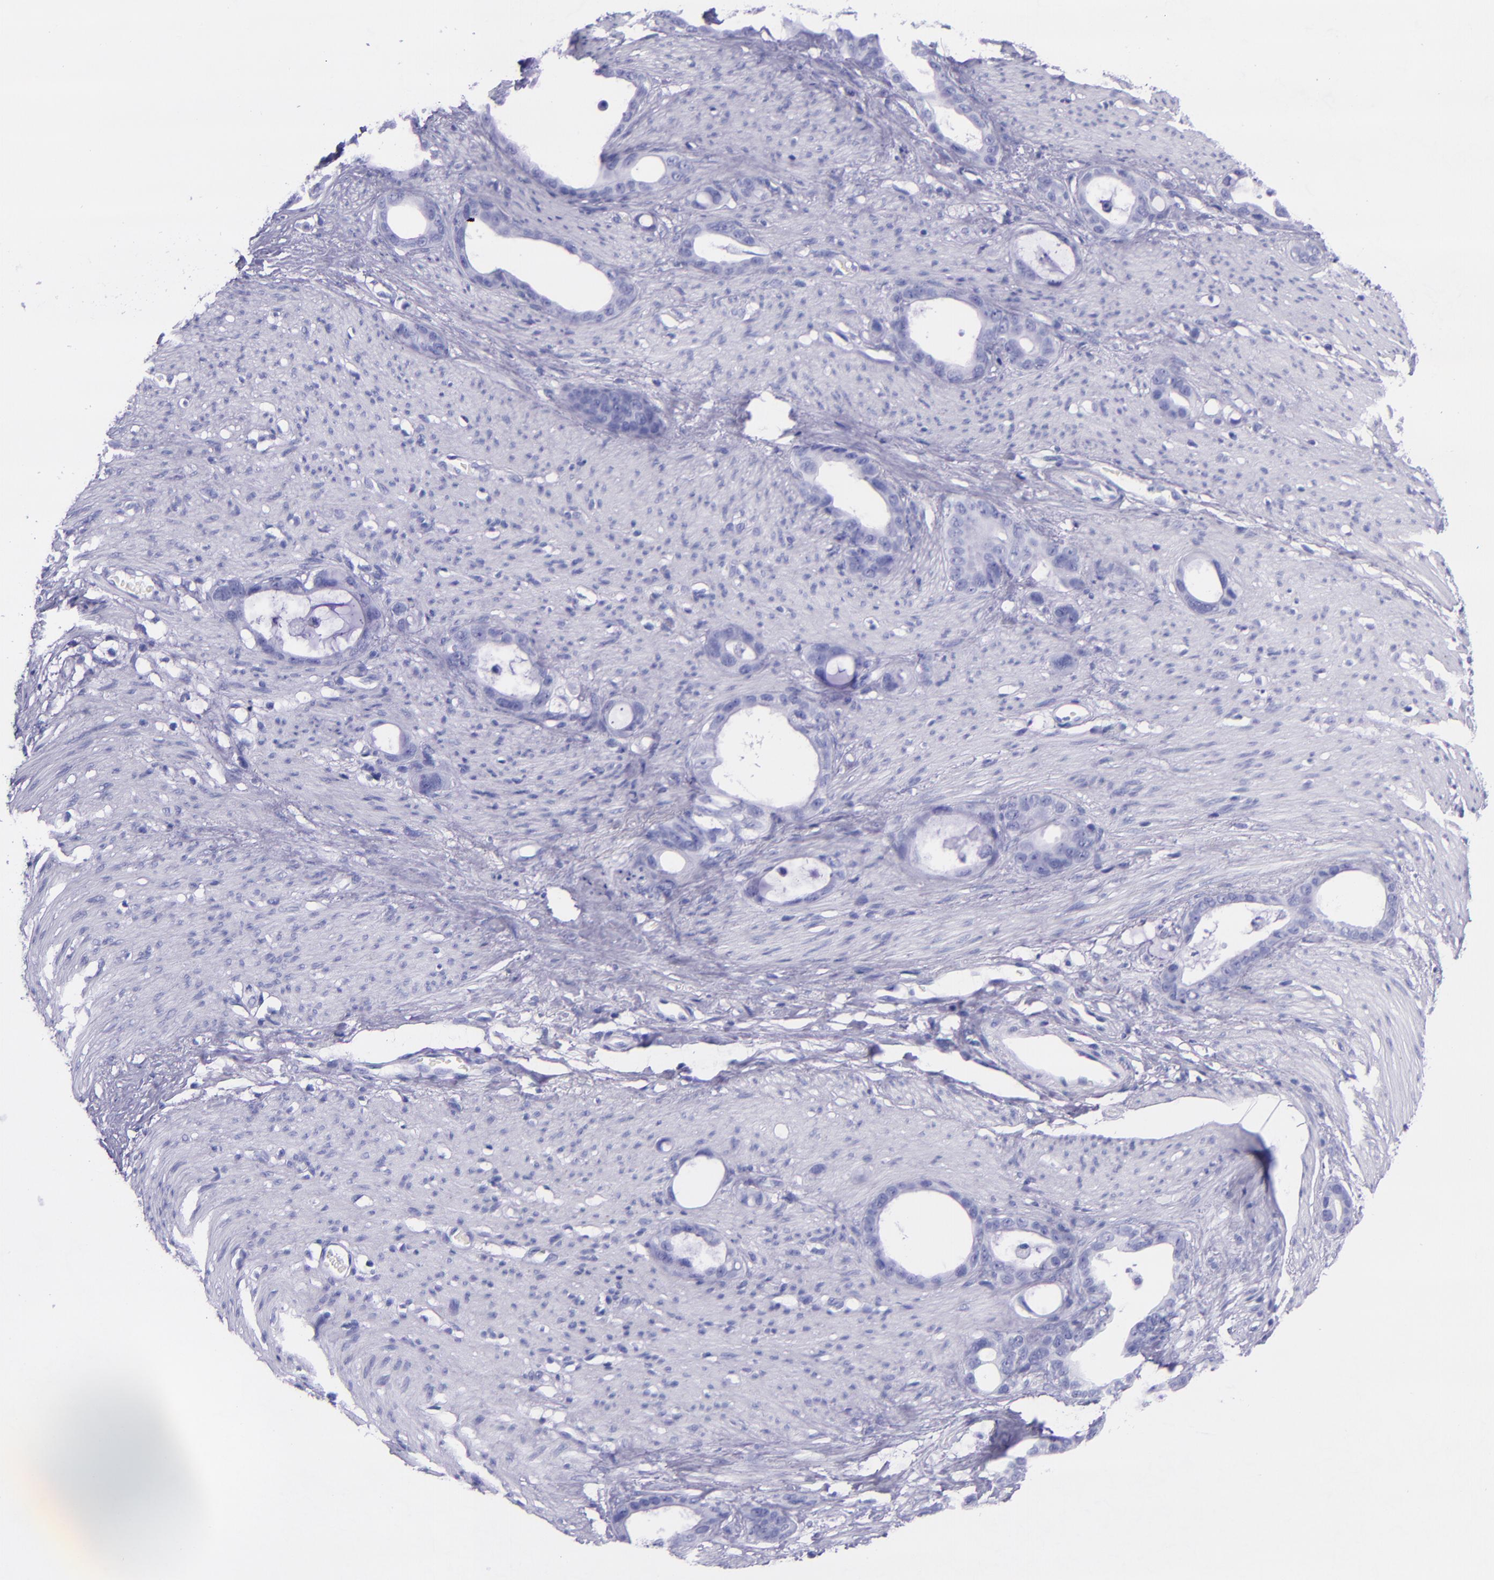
{"staining": {"intensity": "negative", "quantity": "none", "location": "none"}, "tissue": "stomach cancer", "cell_type": "Tumor cells", "image_type": "cancer", "snomed": [{"axis": "morphology", "description": "Adenocarcinoma, NOS"}, {"axis": "topography", "description": "Stomach"}], "caption": "DAB immunohistochemical staining of human adenocarcinoma (stomach) displays no significant positivity in tumor cells.", "gene": "MBP", "patient": {"sex": "female", "age": 75}}